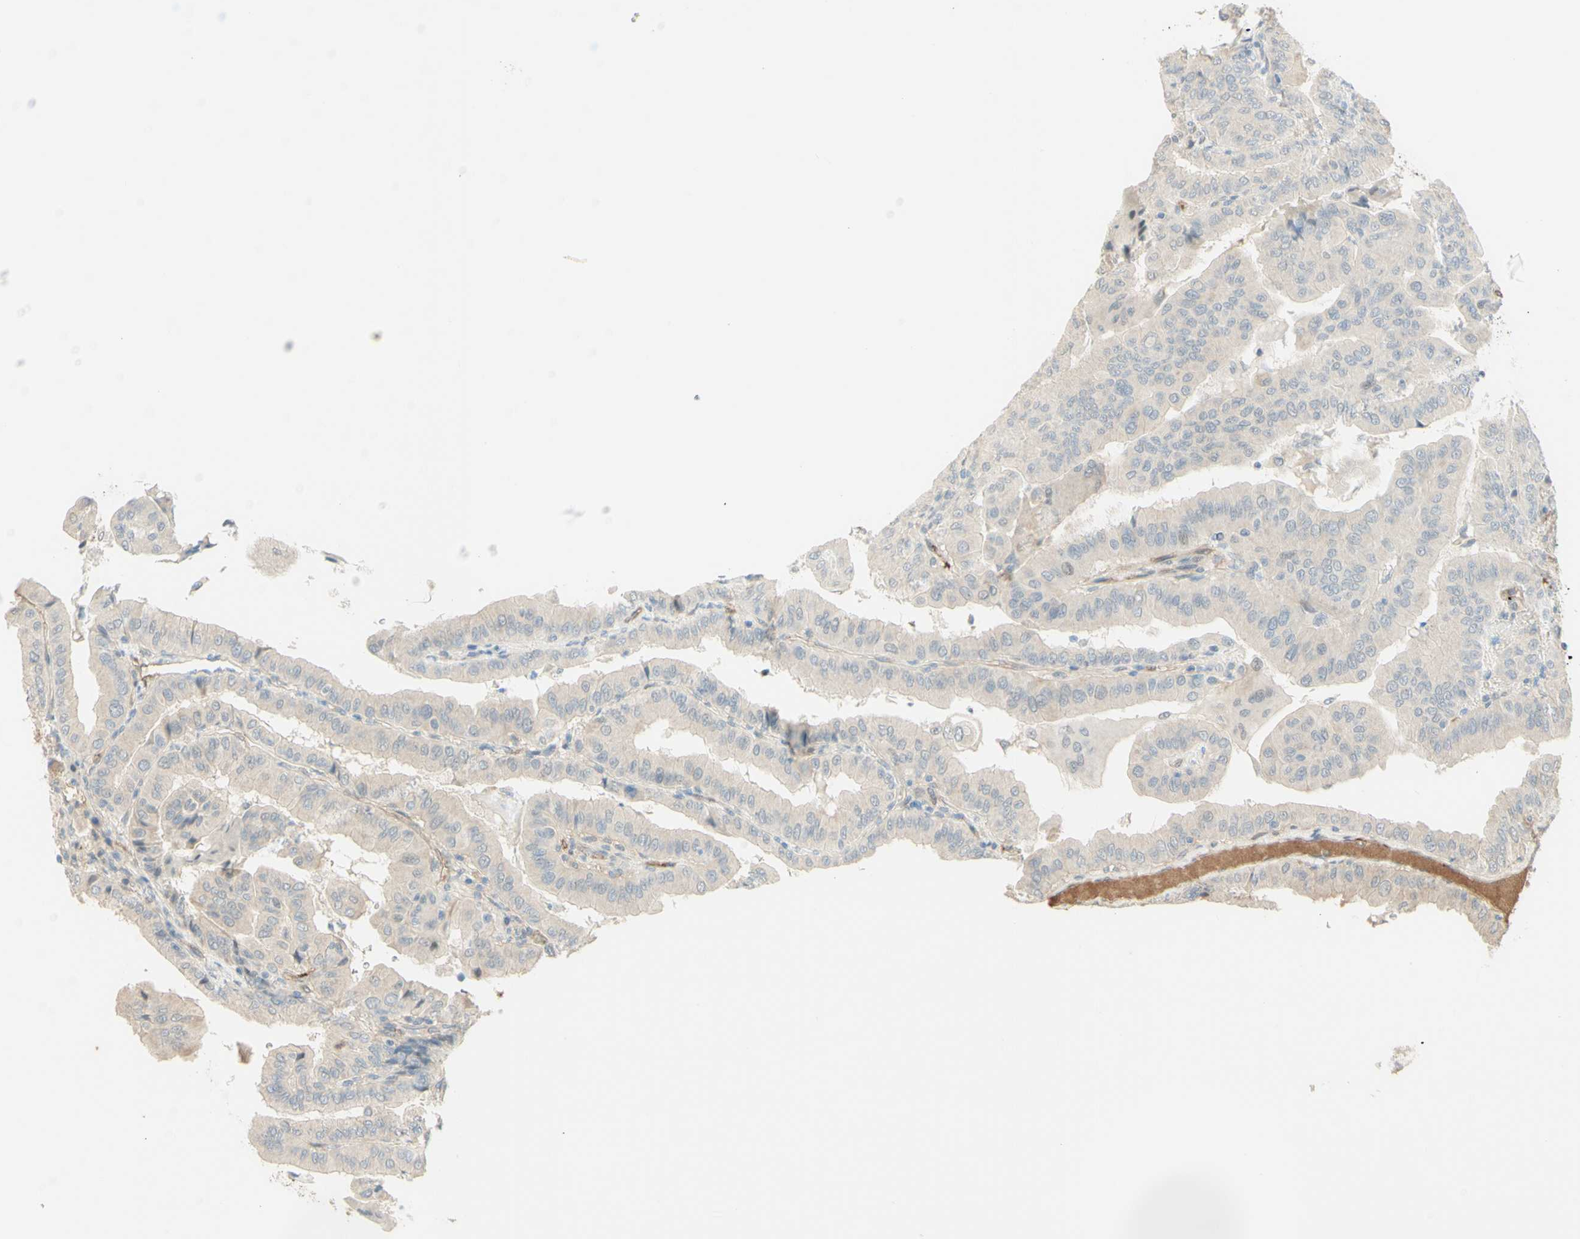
{"staining": {"intensity": "negative", "quantity": "none", "location": "none"}, "tissue": "thyroid cancer", "cell_type": "Tumor cells", "image_type": "cancer", "snomed": [{"axis": "morphology", "description": "Papillary adenocarcinoma, NOS"}, {"axis": "topography", "description": "Thyroid gland"}], "caption": "The micrograph exhibits no significant expression in tumor cells of papillary adenocarcinoma (thyroid).", "gene": "ANGPT2", "patient": {"sex": "male", "age": 33}}